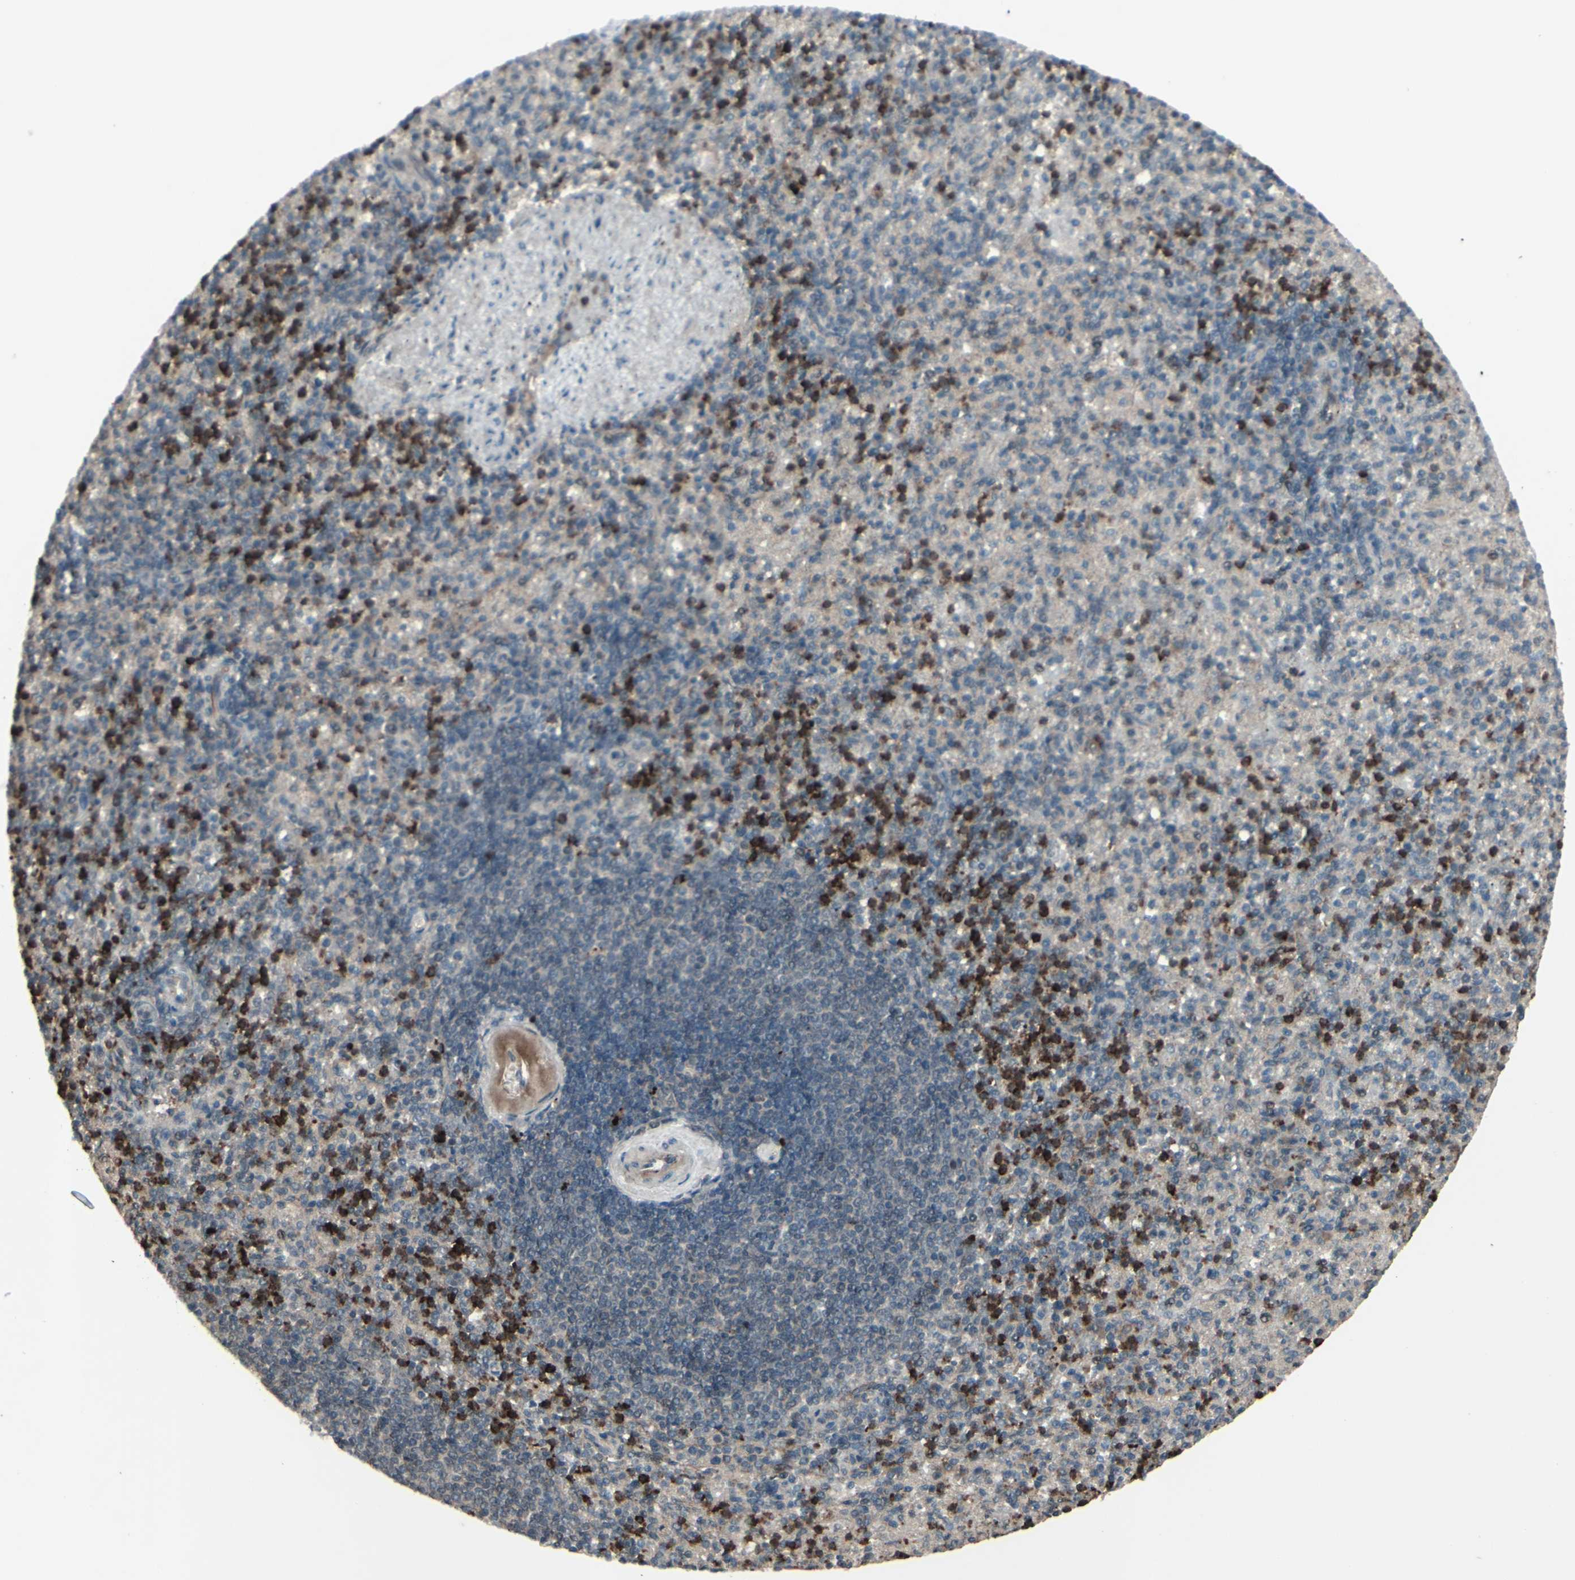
{"staining": {"intensity": "strong", "quantity": "<25%", "location": "cytoplasmic/membranous"}, "tissue": "spleen", "cell_type": "Cells in red pulp", "image_type": "normal", "snomed": [{"axis": "morphology", "description": "Normal tissue, NOS"}, {"axis": "topography", "description": "Spleen"}], "caption": "The histopathology image exhibits staining of benign spleen, revealing strong cytoplasmic/membranous protein expression (brown color) within cells in red pulp.", "gene": "MLF2", "patient": {"sex": "female", "age": 74}}